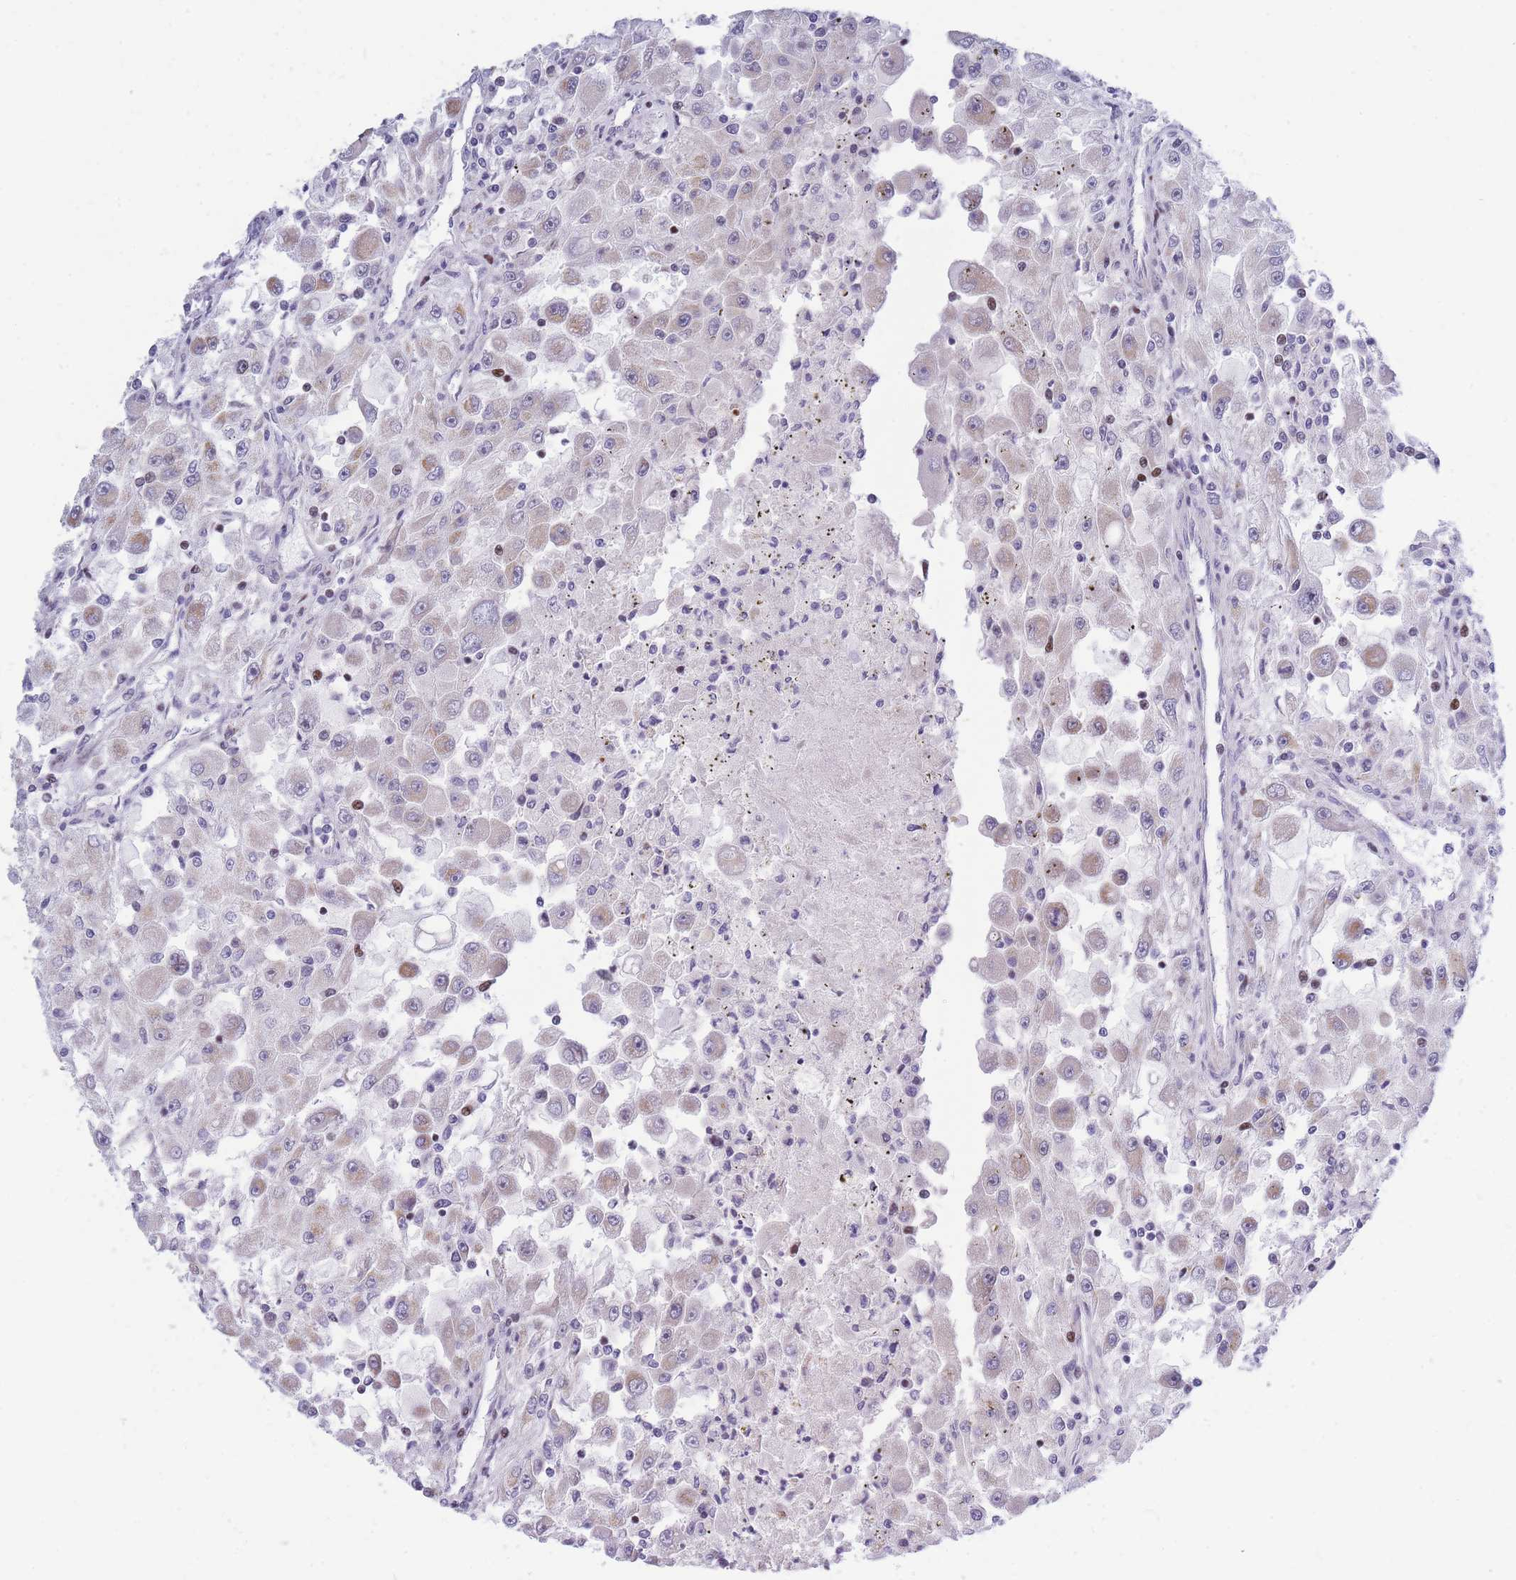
{"staining": {"intensity": "moderate", "quantity": "<25%", "location": "cytoplasmic/membranous"}, "tissue": "renal cancer", "cell_type": "Tumor cells", "image_type": "cancer", "snomed": [{"axis": "morphology", "description": "Adenocarcinoma, NOS"}, {"axis": "topography", "description": "Kidney"}], "caption": "Immunohistochemical staining of human renal adenocarcinoma shows low levels of moderate cytoplasmic/membranous protein expression in about <25% of tumor cells.", "gene": "MOB4", "patient": {"sex": "female", "age": 67}}